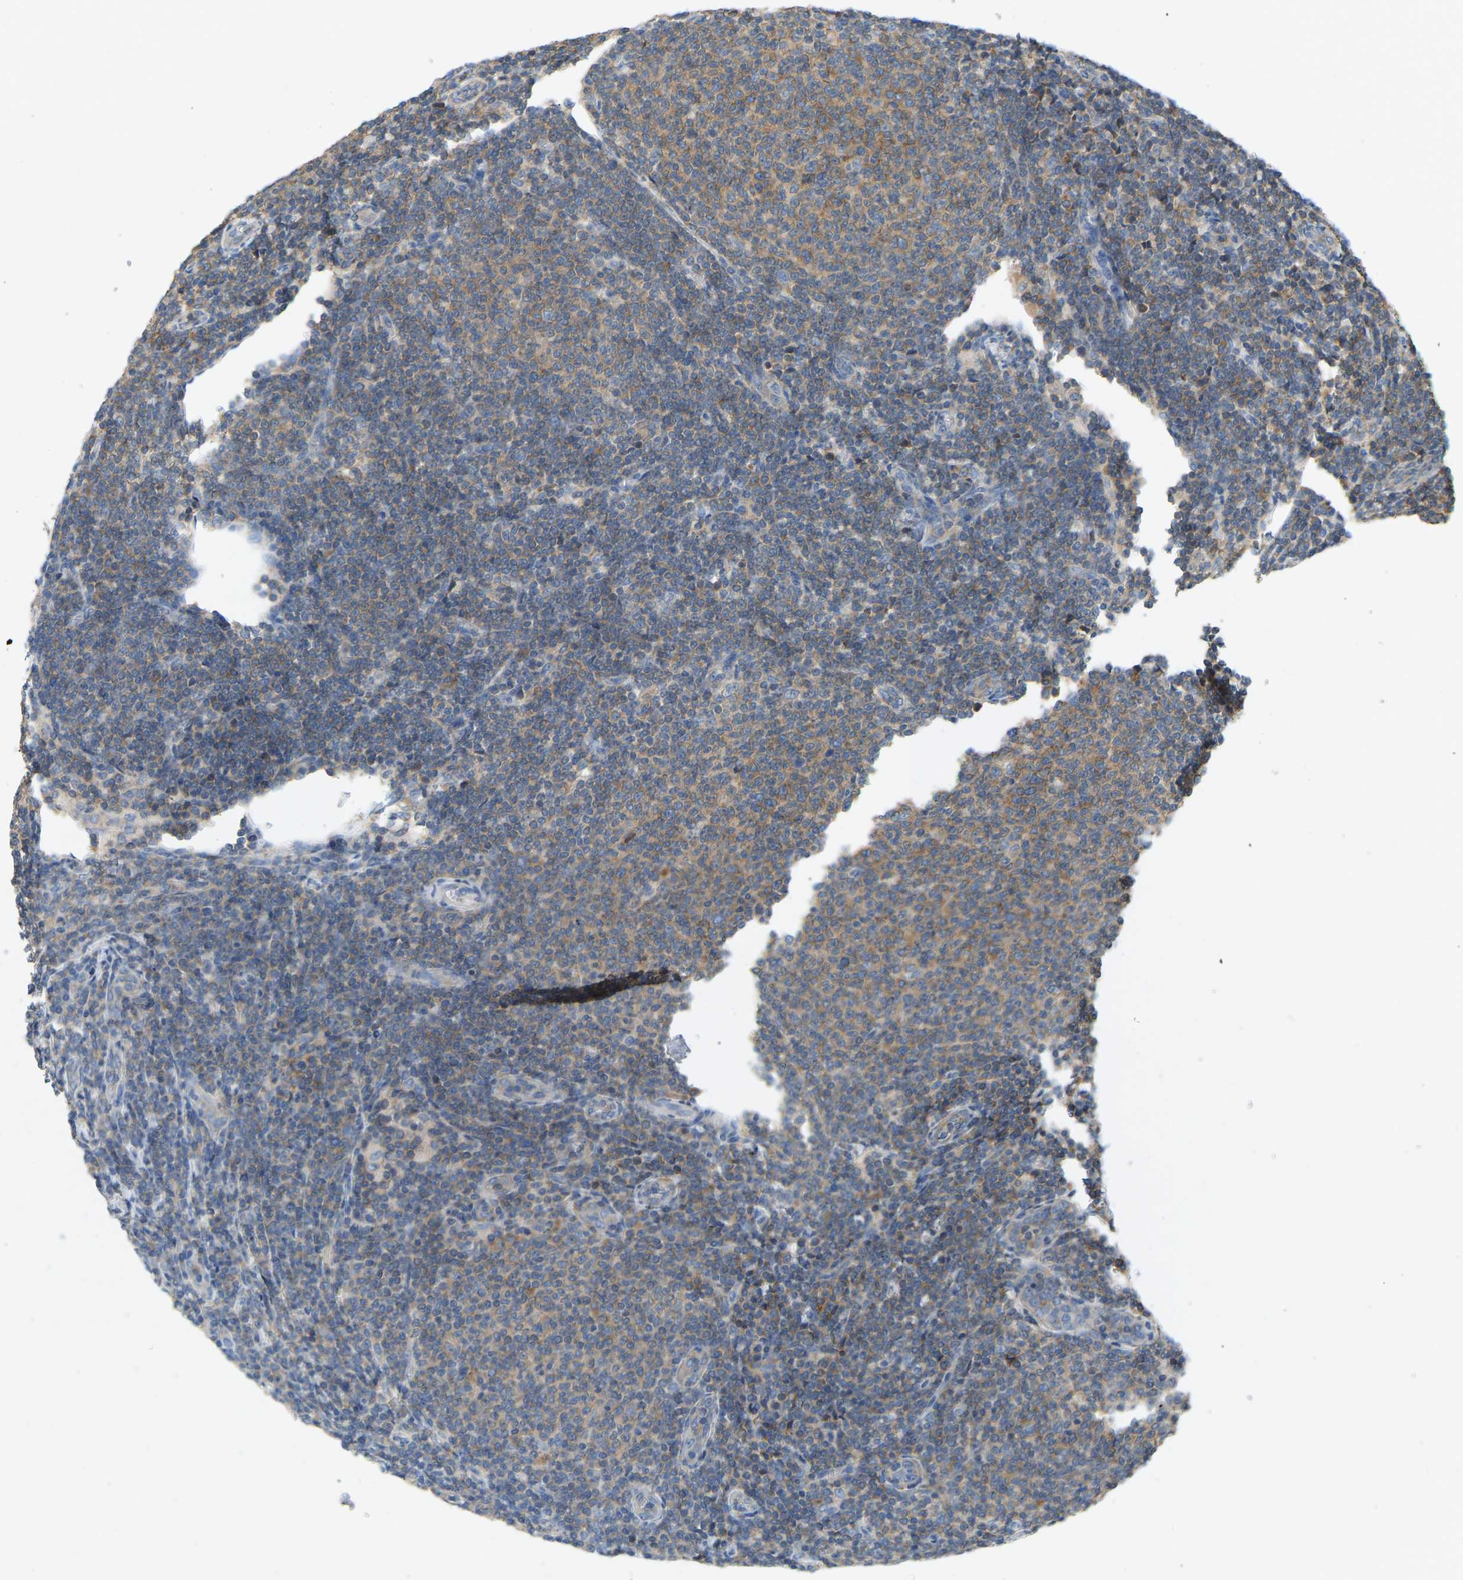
{"staining": {"intensity": "moderate", "quantity": ">75%", "location": "cytoplasmic/membranous"}, "tissue": "lymphoma", "cell_type": "Tumor cells", "image_type": "cancer", "snomed": [{"axis": "morphology", "description": "Malignant lymphoma, non-Hodgkin's type, Low grade"}, {"axis": "topography", "description": "Lymph node"}], "caption": "There is medium levels of moderate cytoplasmic/membranous expression in tumor cells of lymphoma, as demonstrated by immunohistochemical staining (brown color).", "gene": "RPS6KB2", "patient": {"sex": "male", "age": 66}}